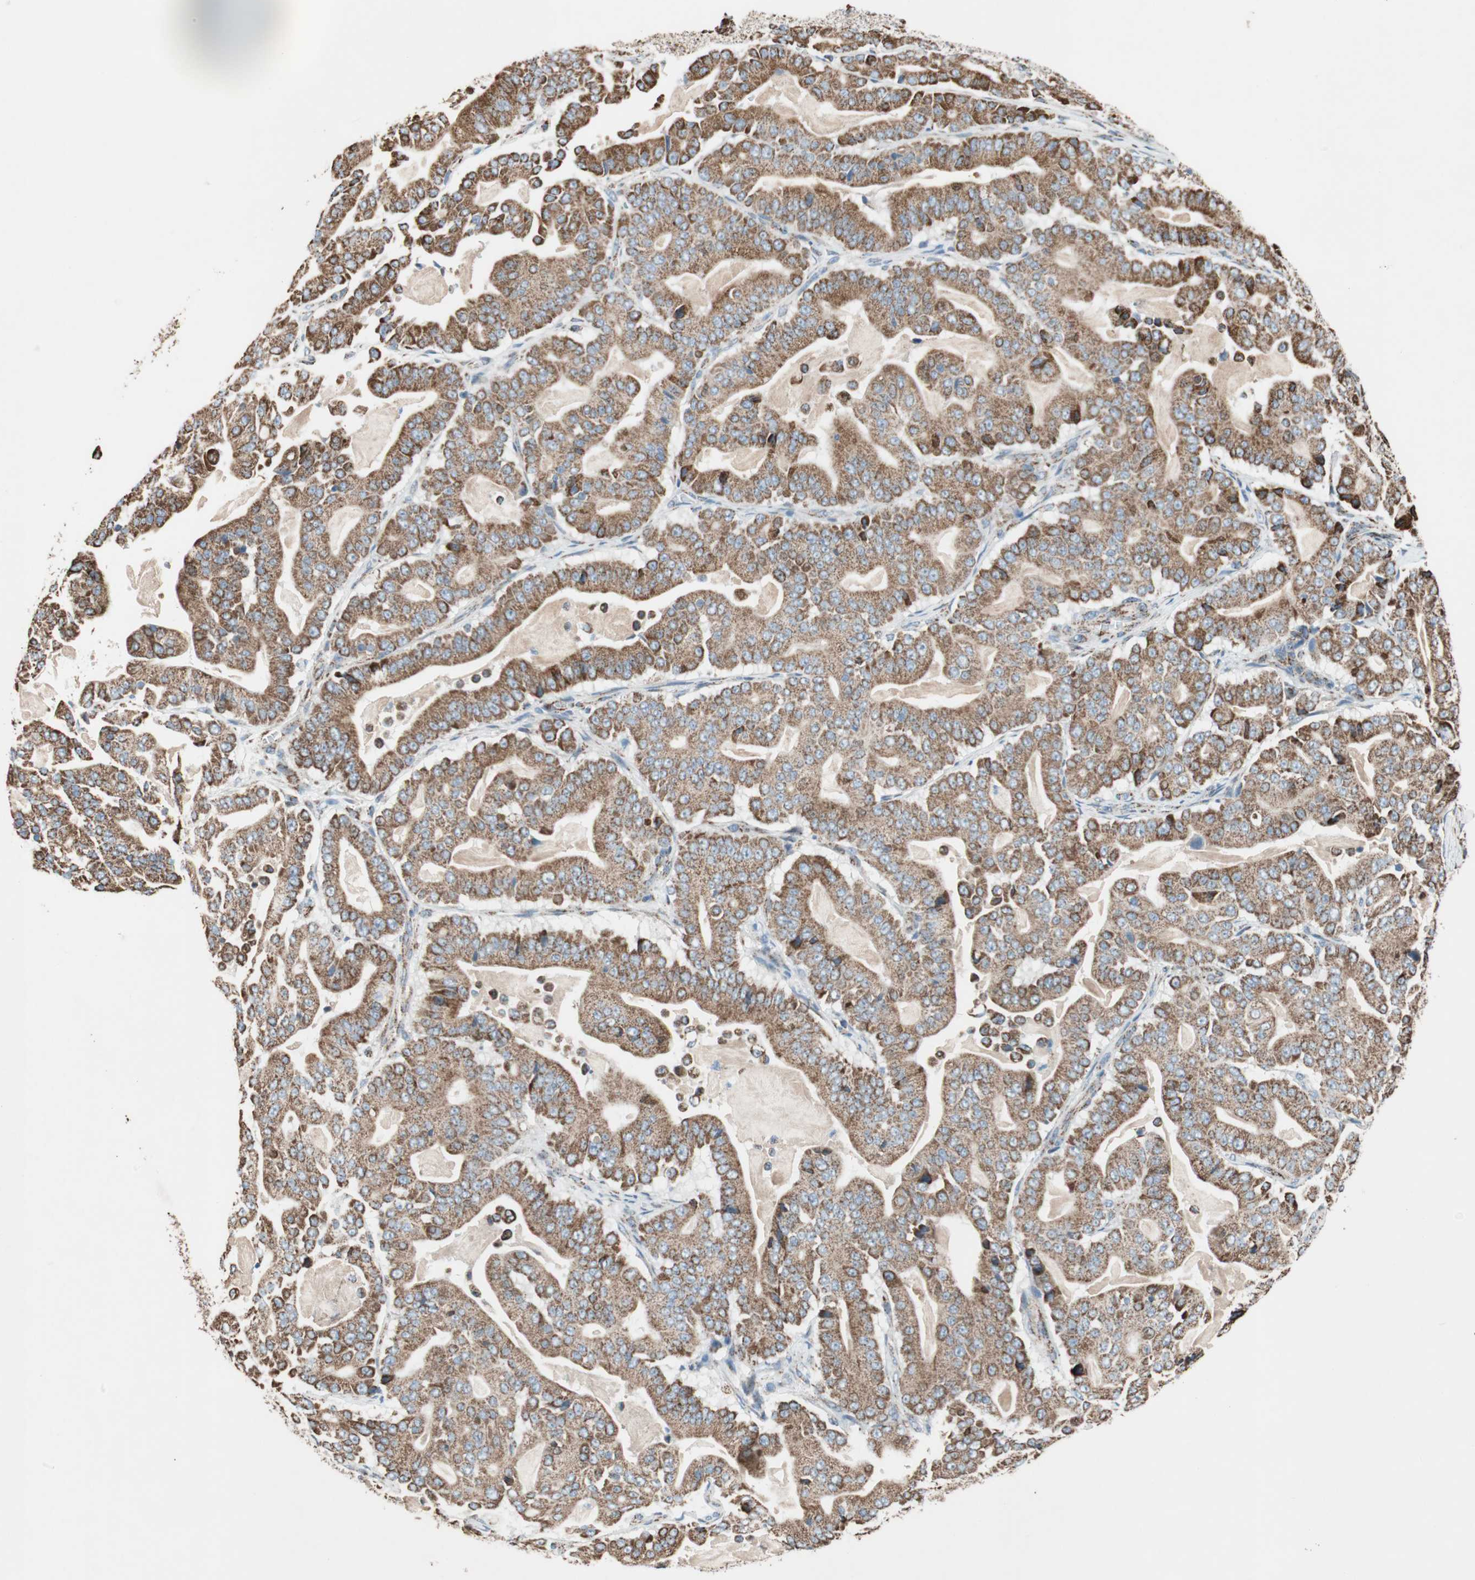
{"staining": {"intensity": "strong", "quantity": ">75%", "location": "cytoplasmic/membranous"}, "tissue": "pancreatic cancer", "cell_type": "Tumor cells", "image_type": "cancer", "snomed": [{"axis": "morphology", "description": "Adenocarcinoma, NOS"}, {"axis": "topography", "description": "Pancreas"}], "caption": "Human pancreatic cancer stained for a protein (brown) shows strong cytoplasmic/membranous positive staining in approximately >75% of tumor cells.", "gene": "PCSK4", "patient": {"sex": "male", "age": 63}}